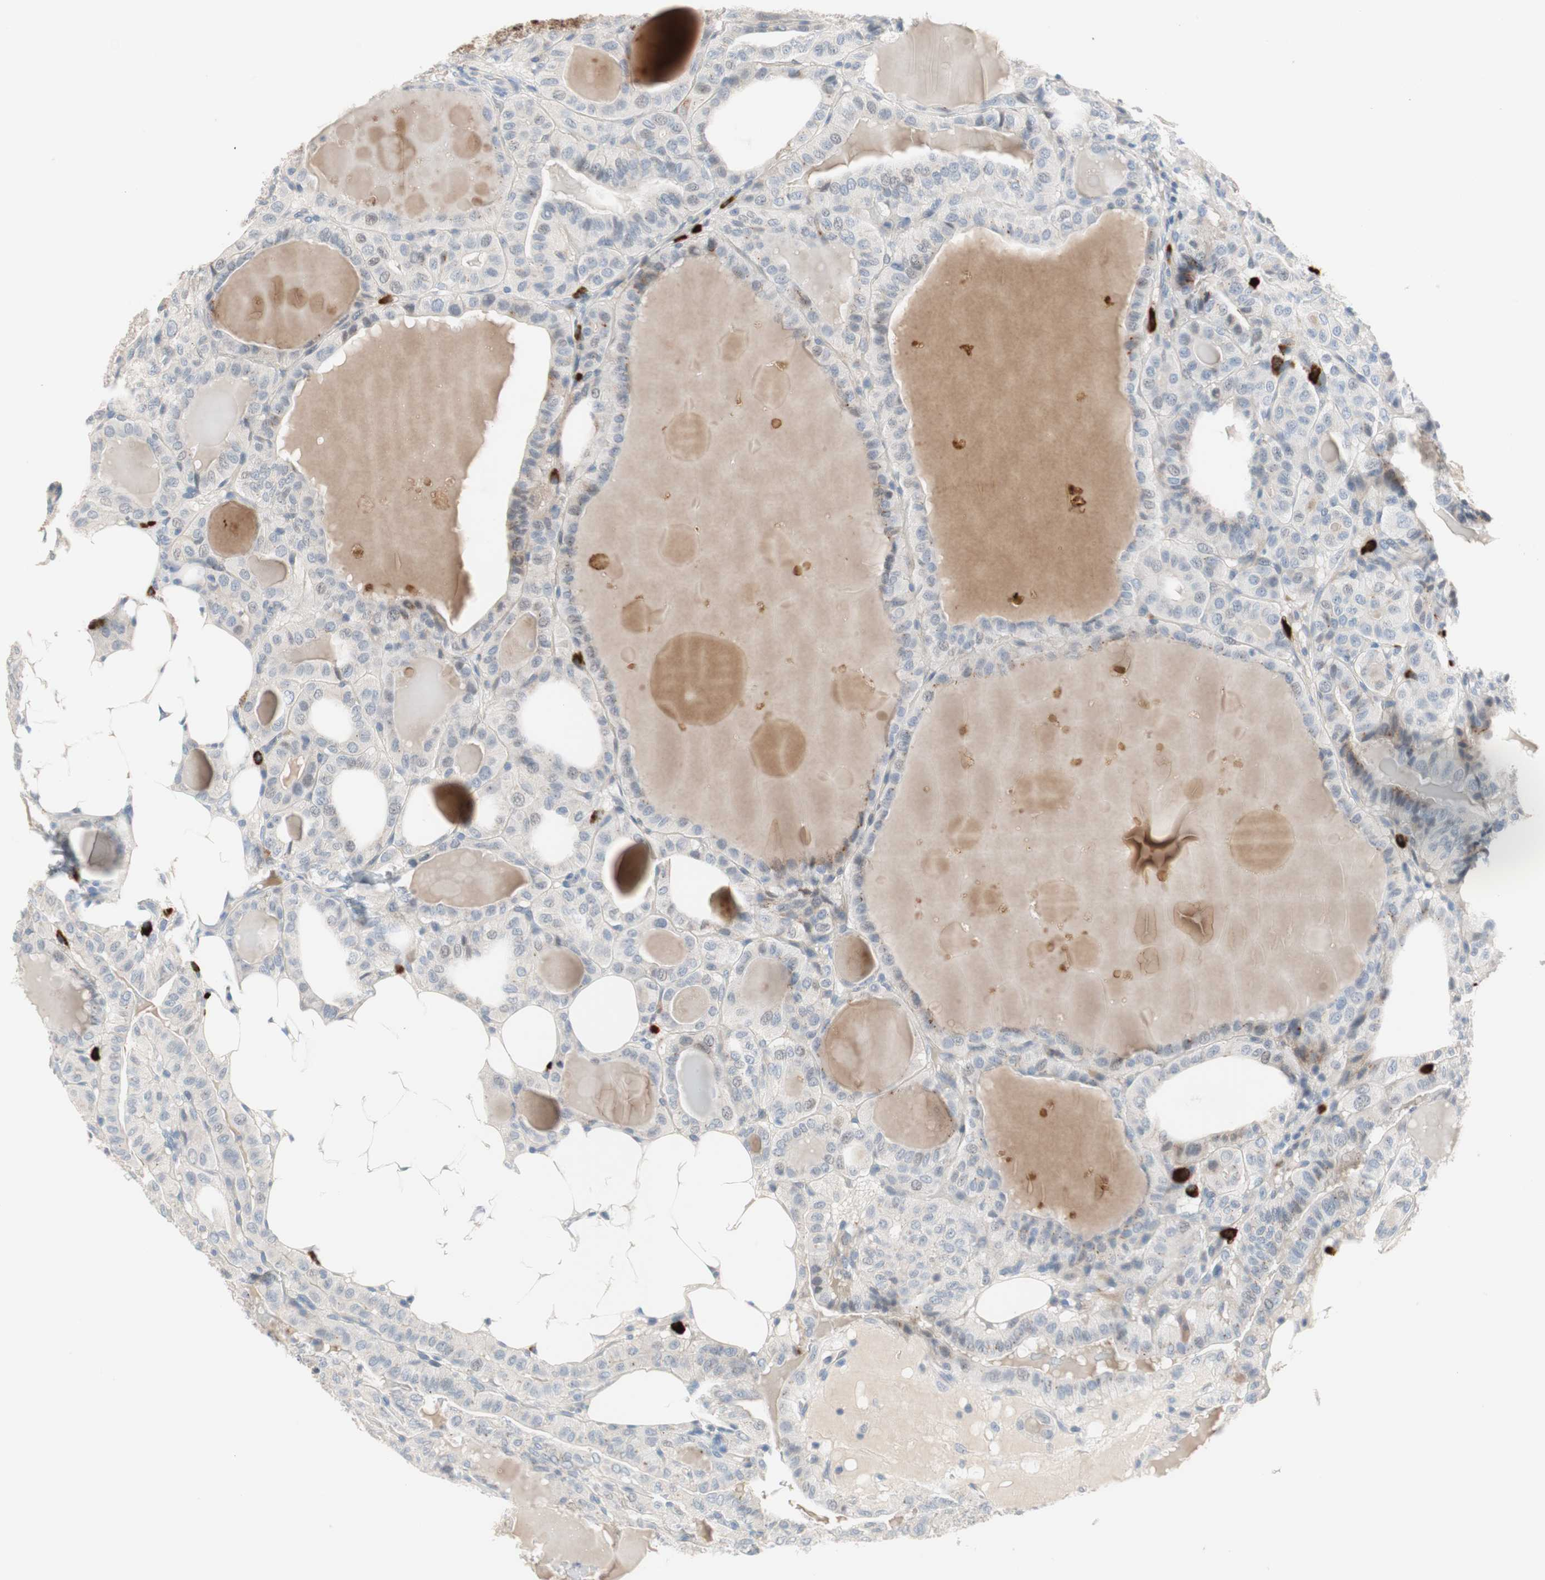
{"staining": {"intensity": "negative", "quantity": "none", "location": "none"}, "tissue": "thyroid cancer", "cell_type": "Tumor cells", "image_type": "cancer", "snomed": [{"axis": "morphology", "description": "Papillary adenocarcinoma, NOS"}, {"axis": "topography", "description": "Thyroid gland"}], "caption": "Immunohistochemical staining of human thyroid cancer exhibits no significant staining in tumor cells.", "gene": "PDZK1", "patient": {"sex": "male", "age": 77}}